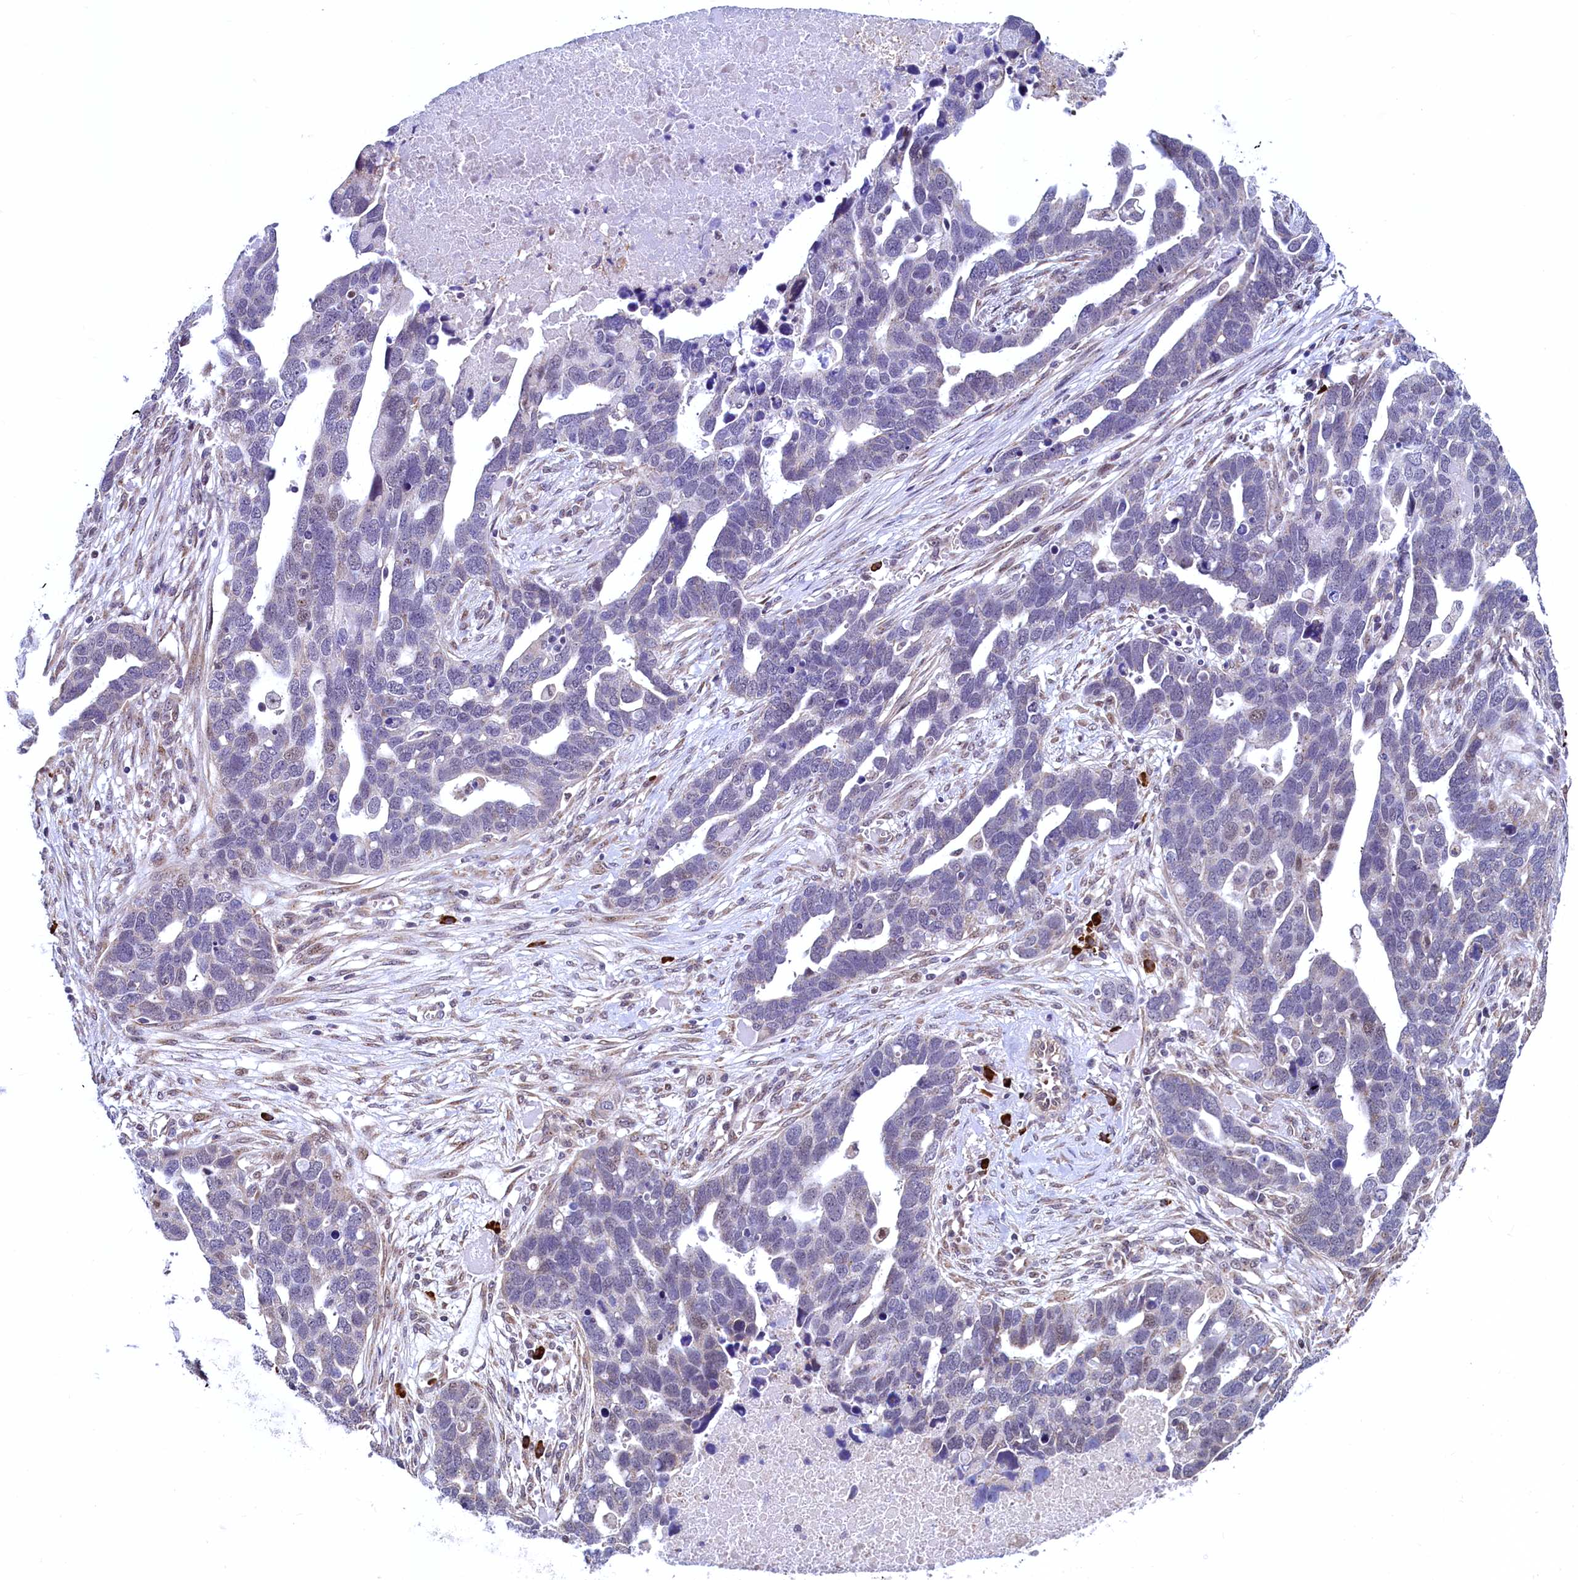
{"staining": {"intensity": "negative", "quantity": "none", "location": "none"}, "tissue": "ovarian cancer", "cell_type": "Tumor cells", "image_type": "cancer", "snomed": [{"axis": "morphology", "description": "Cystadenocarcinoma, serous, NOS"}, {"axis": "topography", "description": "Ovary"}], "caption": "High power microscopy photomicrograph of an immunohistochemistry micrograph of ovarian serous cystadenocarcinoma, revealing no significant expression in tumor cells.", "gene": "RBFA", "patient": {"sex": "female", "age": 54}}